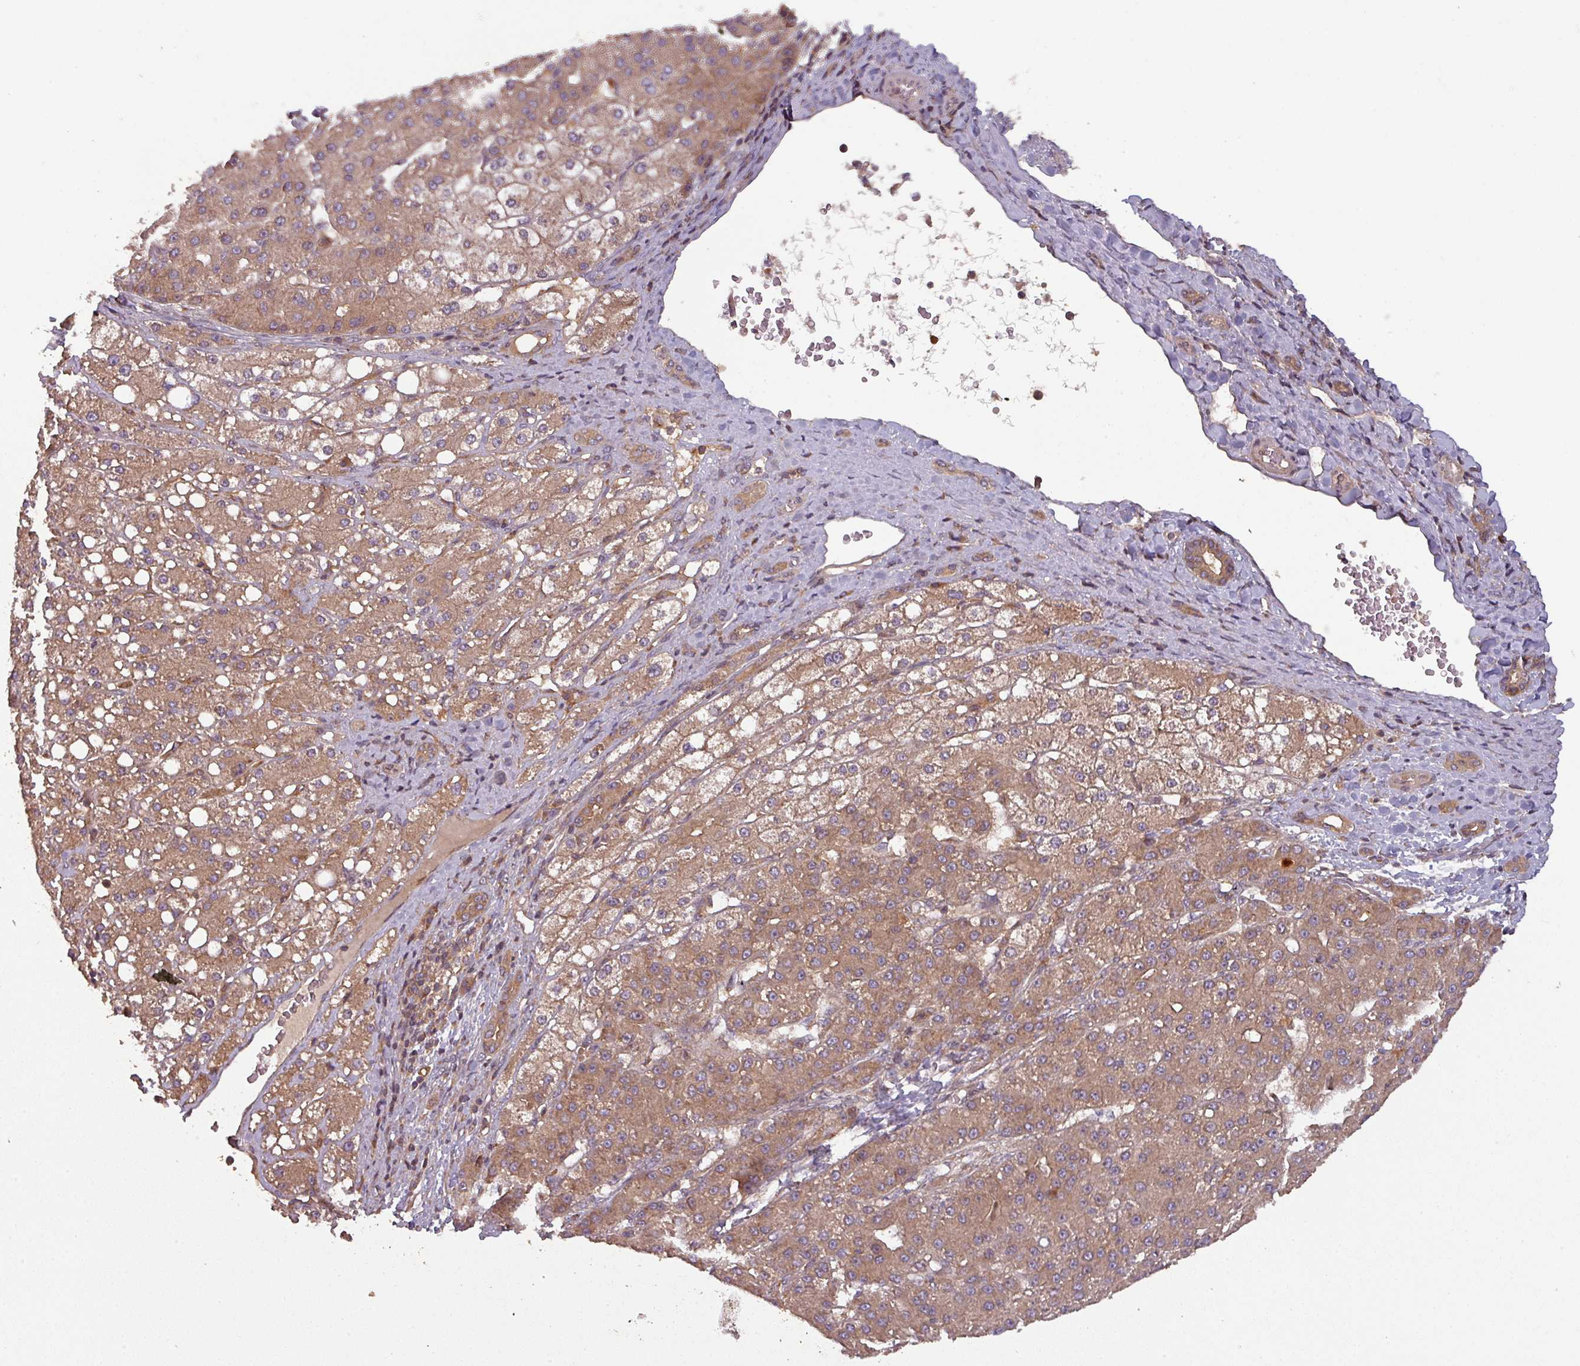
{"staining": {"intensity": "moderate", "quantity": ">75%", "location": "cytoplasmic/membranous"}, "tissue": "liver cancer", "cell_type": "Tumor cells", "image_type": "cancer", "snomed": [{"axis": "morphology", "description": "Carcinoma, Hepatocellular, NOS"}, {"axis": "topography", "description": "Liver"}], "caption": "High-magnification brightfield microscopy of liver cancer (hepatocellular carcinoma) stained with DAB (brown) and counterstained with hematoxylin (blue). tumor cells exhibit moderate cytoplasmic/membranous staining is identified in about>75% of cells. Using DAB (brown) and hematoxylin (blue) stains, captured at high magnification using brightfield microscopy.", "gene": "GSKIP", "patient": {"sex": "male", "age": 67}}